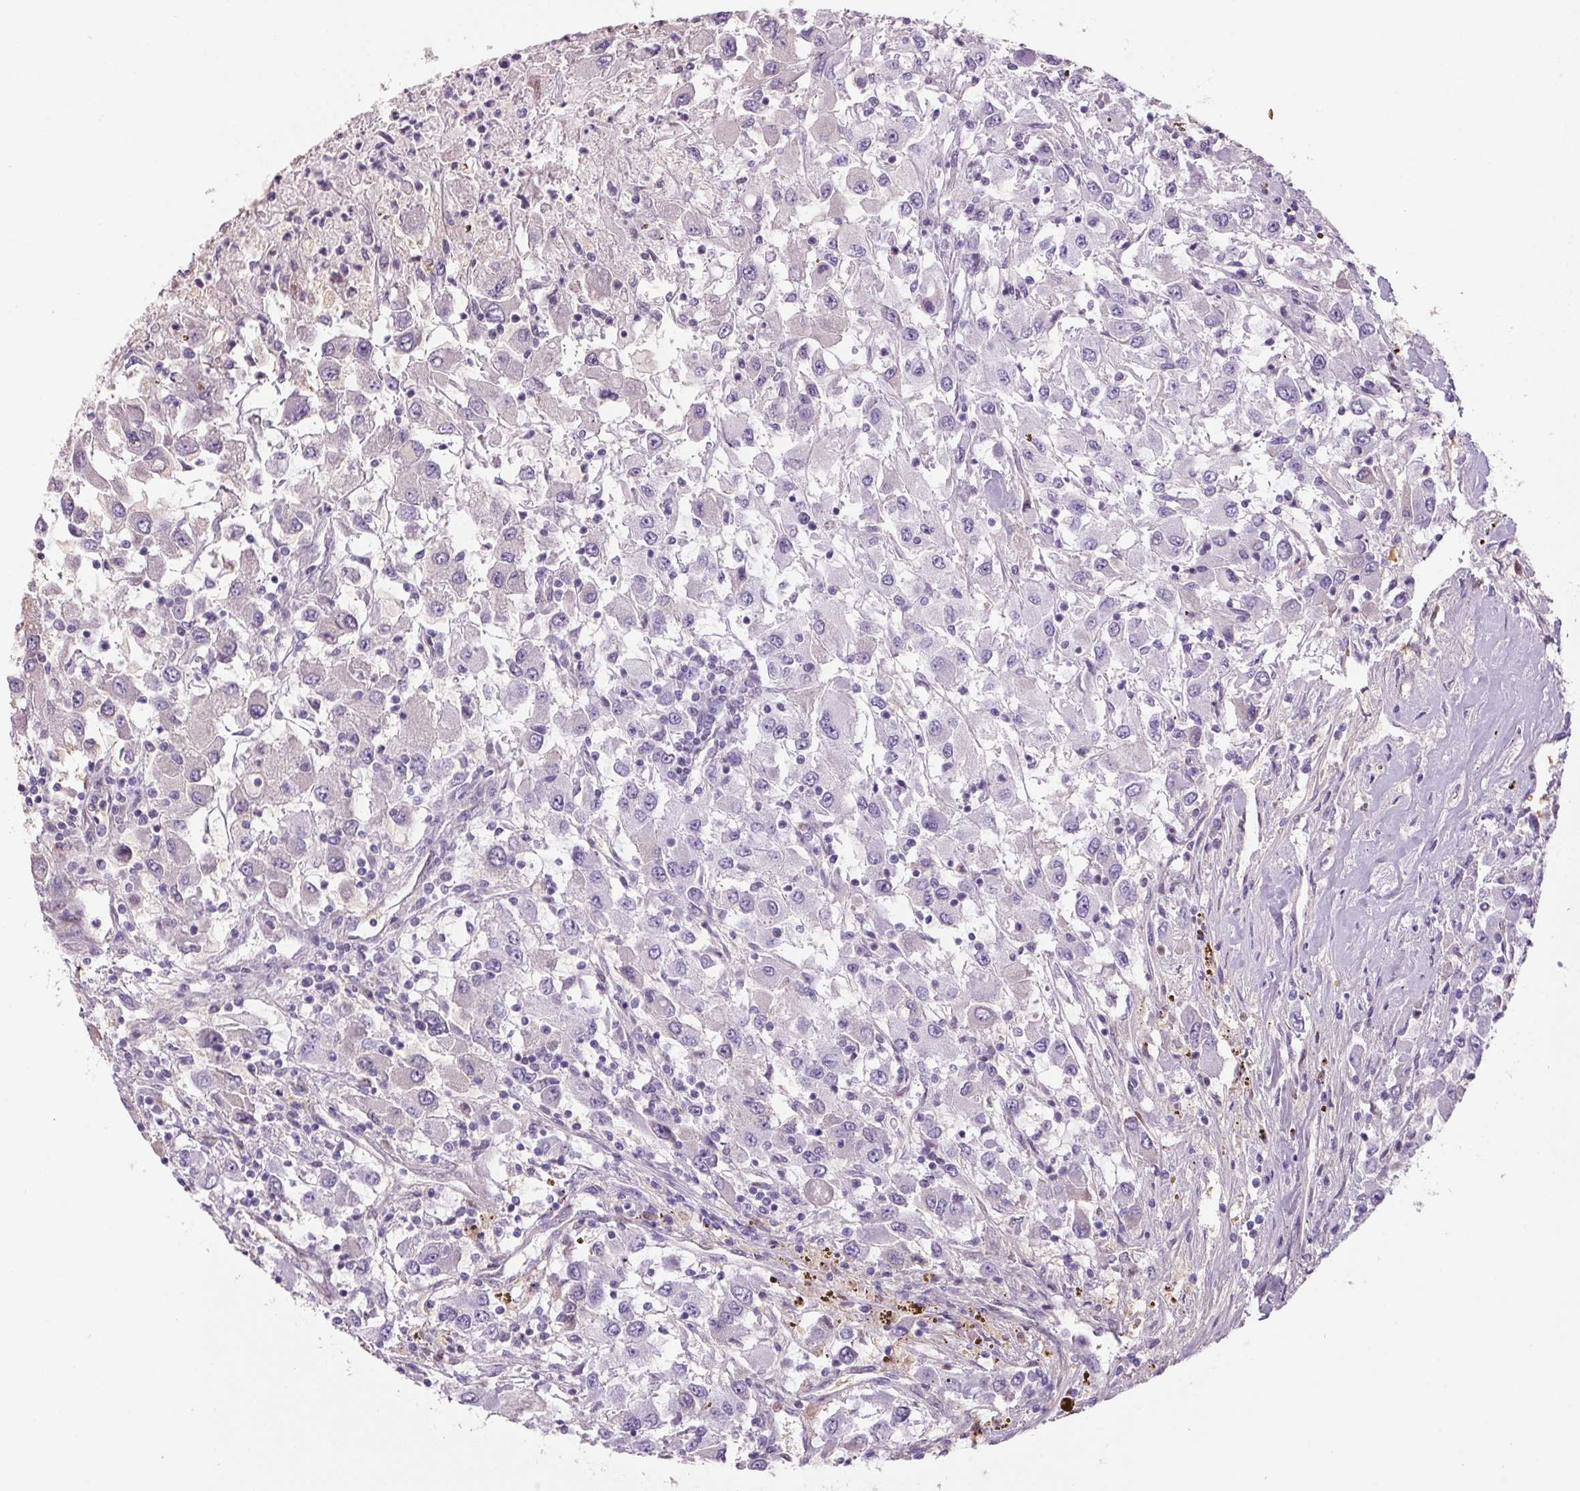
{"staining": {"intensity": "moderate", "quantity": "<25%", "location": "cytoplasmic/membranous"}, "tissue": "renal cancer", "cell_type": "Tumor cells", "image_type": "cancer", "snomed": [{"axis": "morphology", "description": "Adenocarcinoma, NOS"}, {"axis": "topography", "description": "Kidney"}], "caption": "Renal cancer stained for a protein (brown) shows moderate cytoplasmic/membranous positive staining in about <25% of tumor cells.", "gene": "HBQ1", "patient": {"sex": "female", "age": 67}}